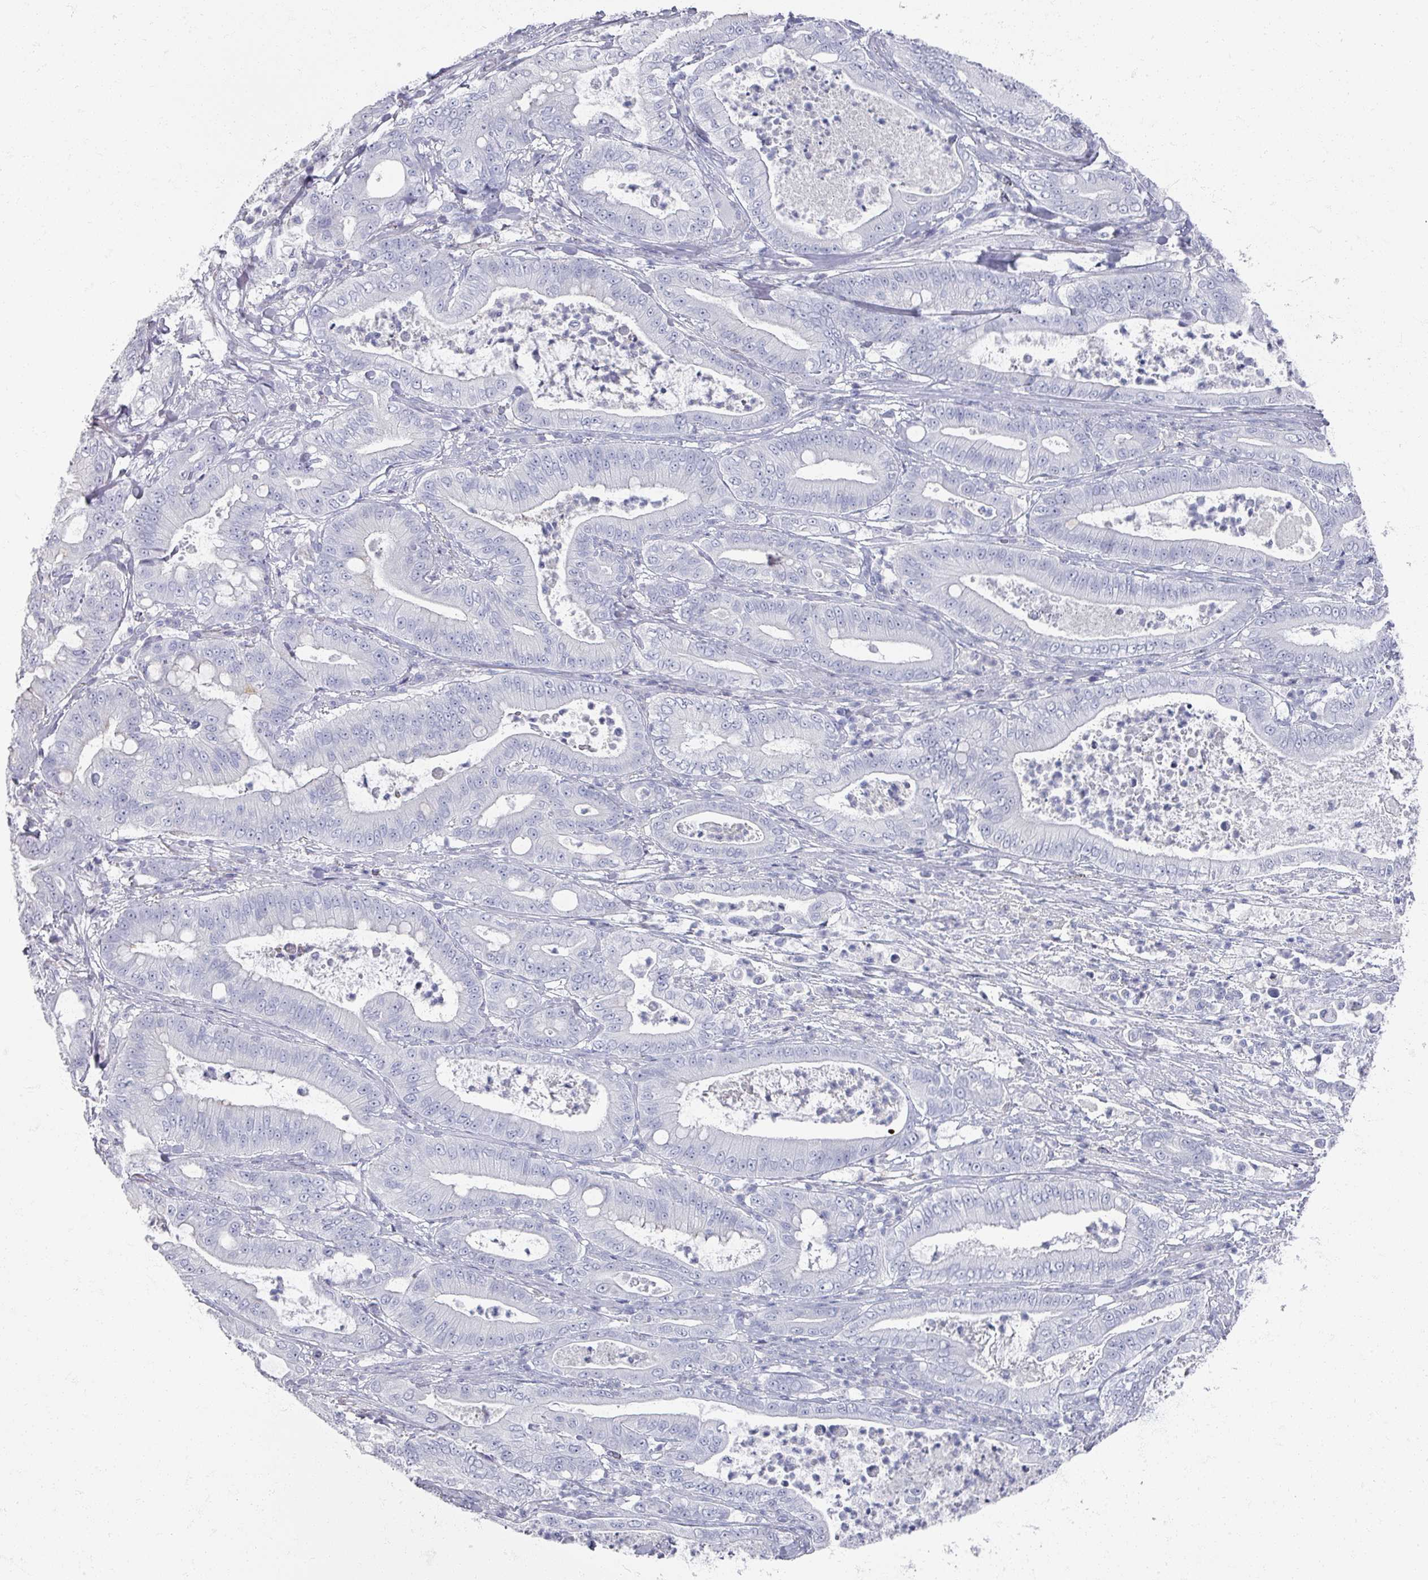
{"staining": {"intensity": "negative", "quantity": "none", "location": "none"}, "tissue": "pancreatic cancer", "cell_type": "Tumor cells", "image_type": "cancer", "snomed": [{"axis": "morphology", "description": "Adenocarcinoma, NOS"}, {"axis": "topography", "description": "Pancreas"}], "caption": "High magnification brightfield microscopy of pancreatic cancer stained with DAB (brown) and counterstained with hematoxylin (blue): tumor cells show no significant positivity.", "gene": "OMG", "patient": {"sex": "male", "age": 71}}